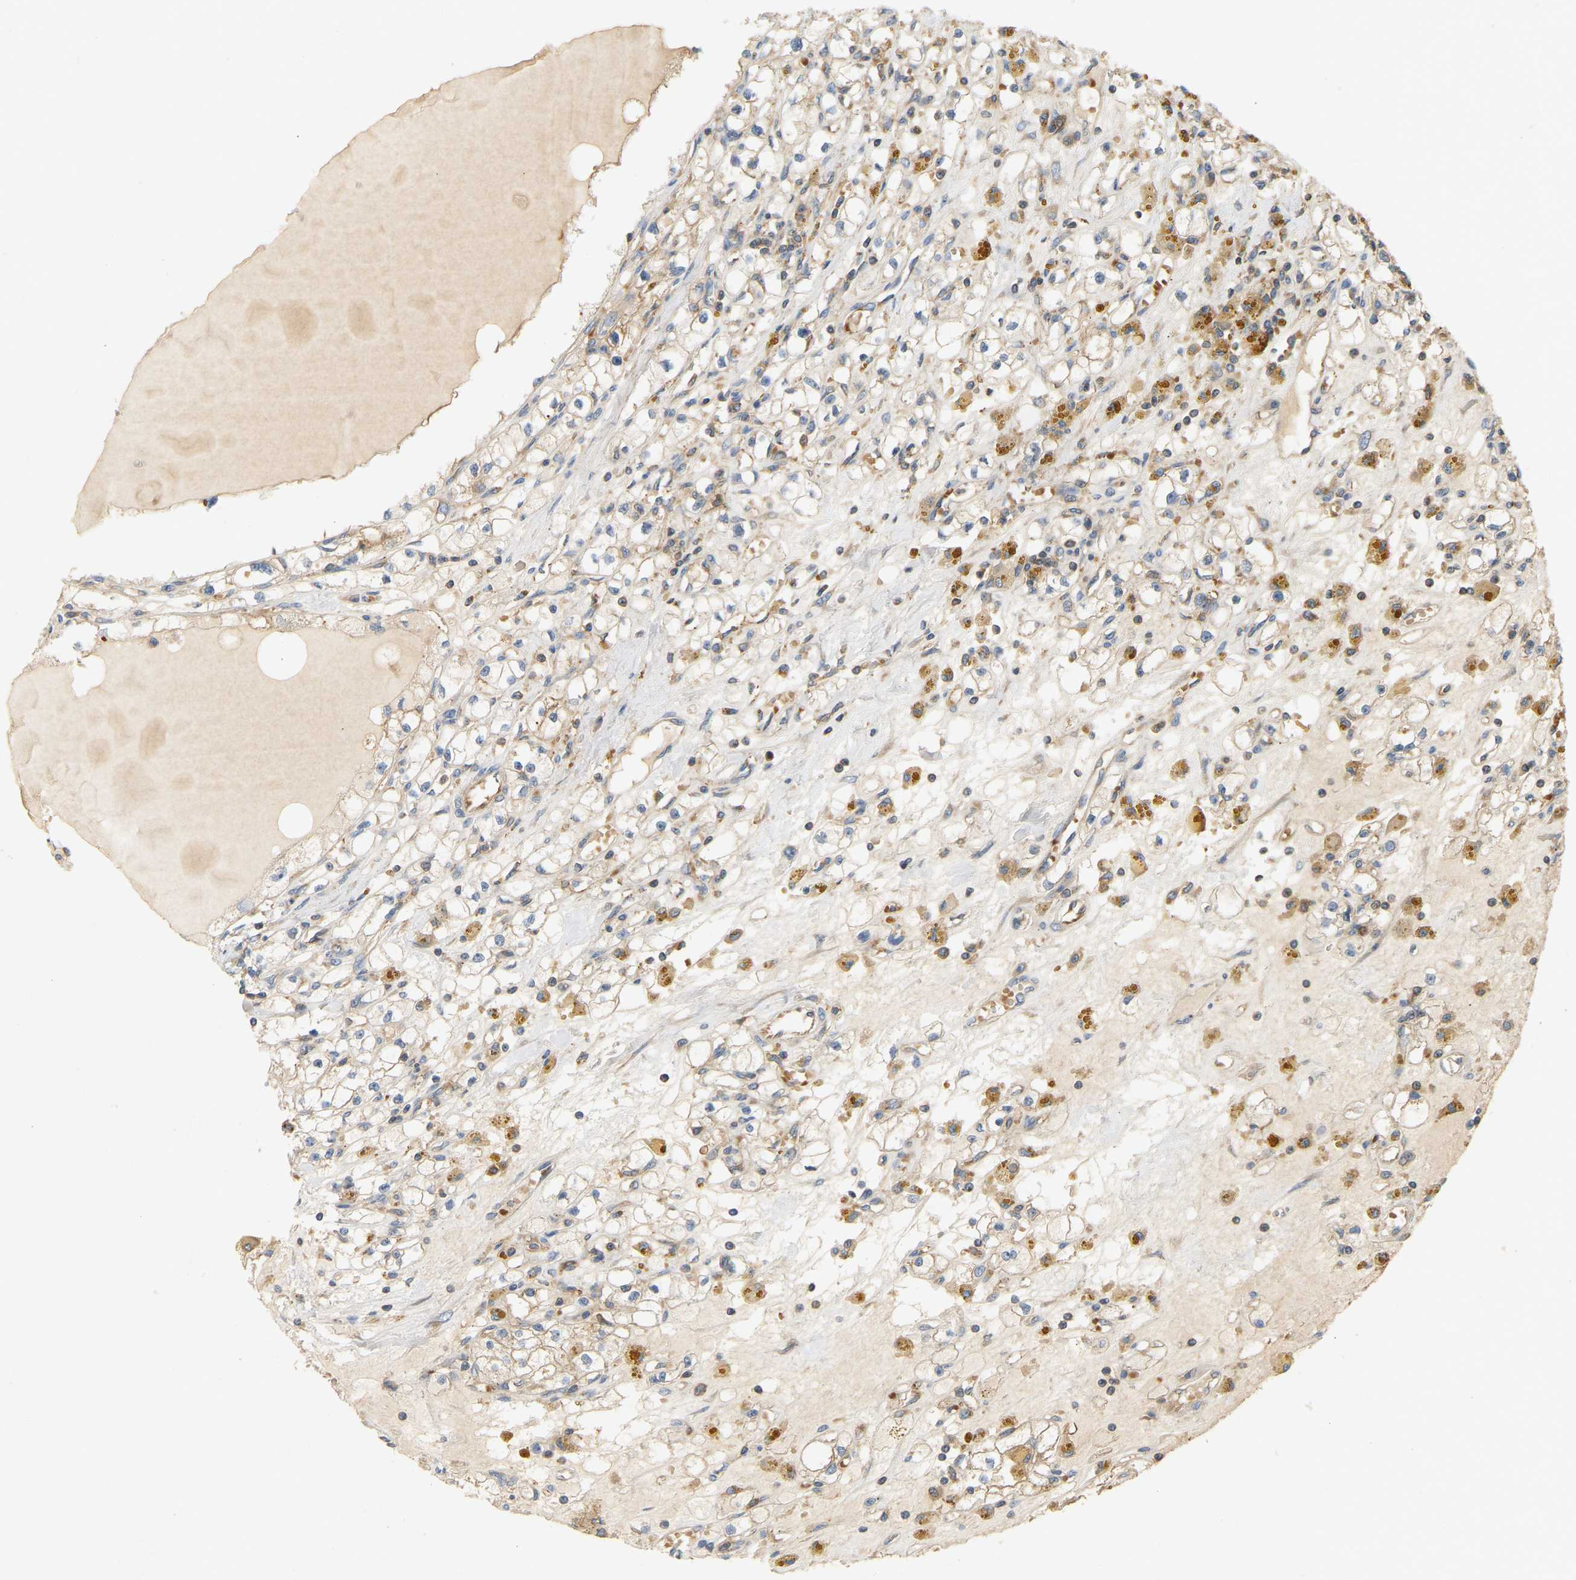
{"staining": {"intensity": "weak", "quantity": "<25%", "location": "cytoplasmic/membranous"}, "tissue": "renal cancer", "cell_type": "Tumor cells", "image_type": "cancer", "snomed": [{"axis": "morphology", "description": "Adenocarcinoma, NOS"}, {"axis": "topography", "description": "Kidney"}], "caption": "Renal cancer was stained to show a protein in brown. There is no significant positivity in tumor cells.", "gene": "AKAP13", "patient": {"sex": "male", "age": 56}}